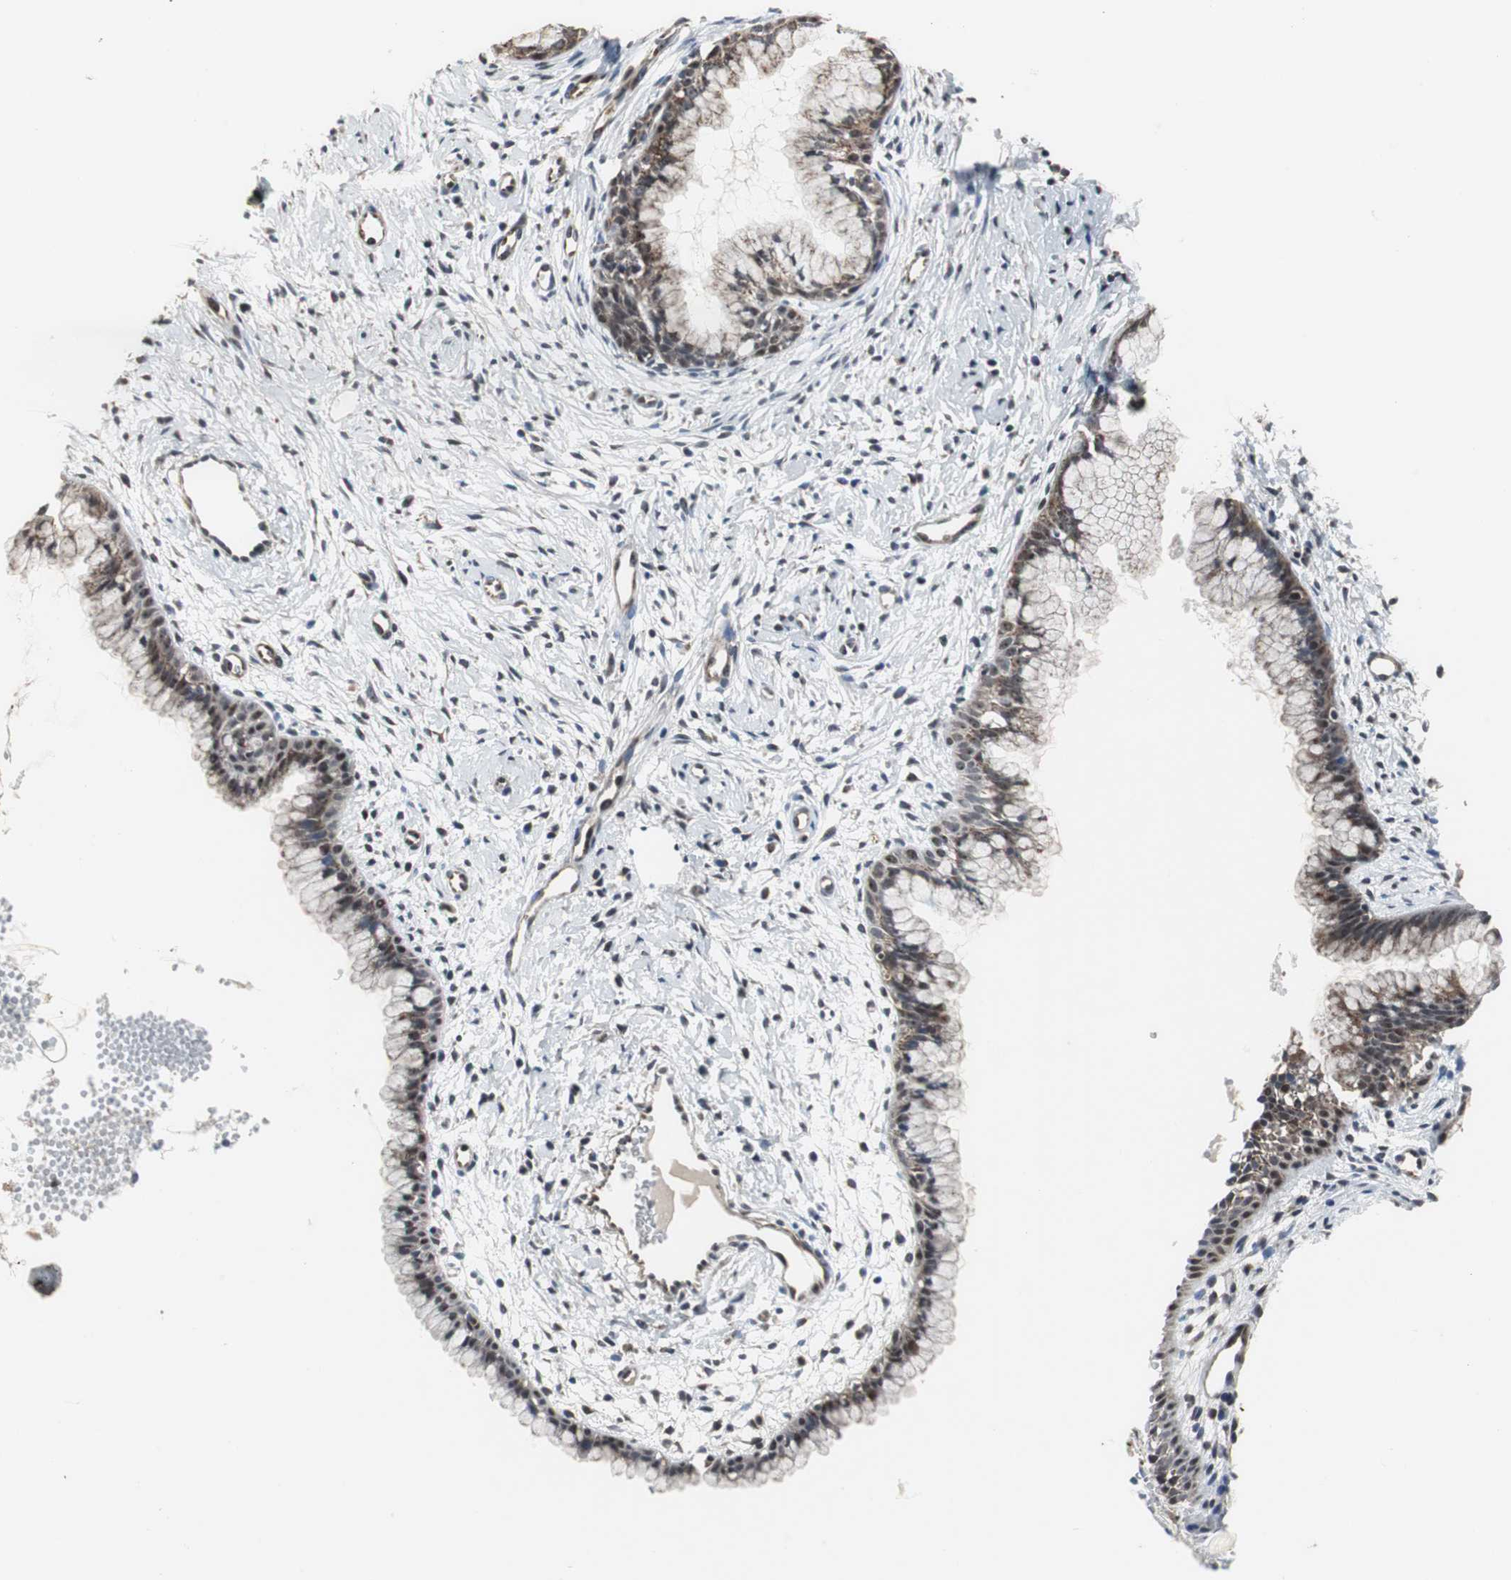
{"staining": {"intensity": "strong", "quantity": "25%-75%", "location": "cytoplasmic/membranous,nuclear"}, "tissue": "cervix", "cell_type": "Glandular cells", "image_type": "normal", "snomed": [{"axis": "morphology", "description": "Normal tissue, NOS"}, {"axis": "topography", "description": "Cervix"}], "caption": "Immunohistochemistry (DAB (3,3'-diaminobenzidine)) staining of unremarkable human cervix demonstrates strong cytoplasmic/membranous,nuclear protein staining in about 25%-75% of glandular cells.", "gene": "MRPL40", "patient": {"sex": "female", "age": 39}}